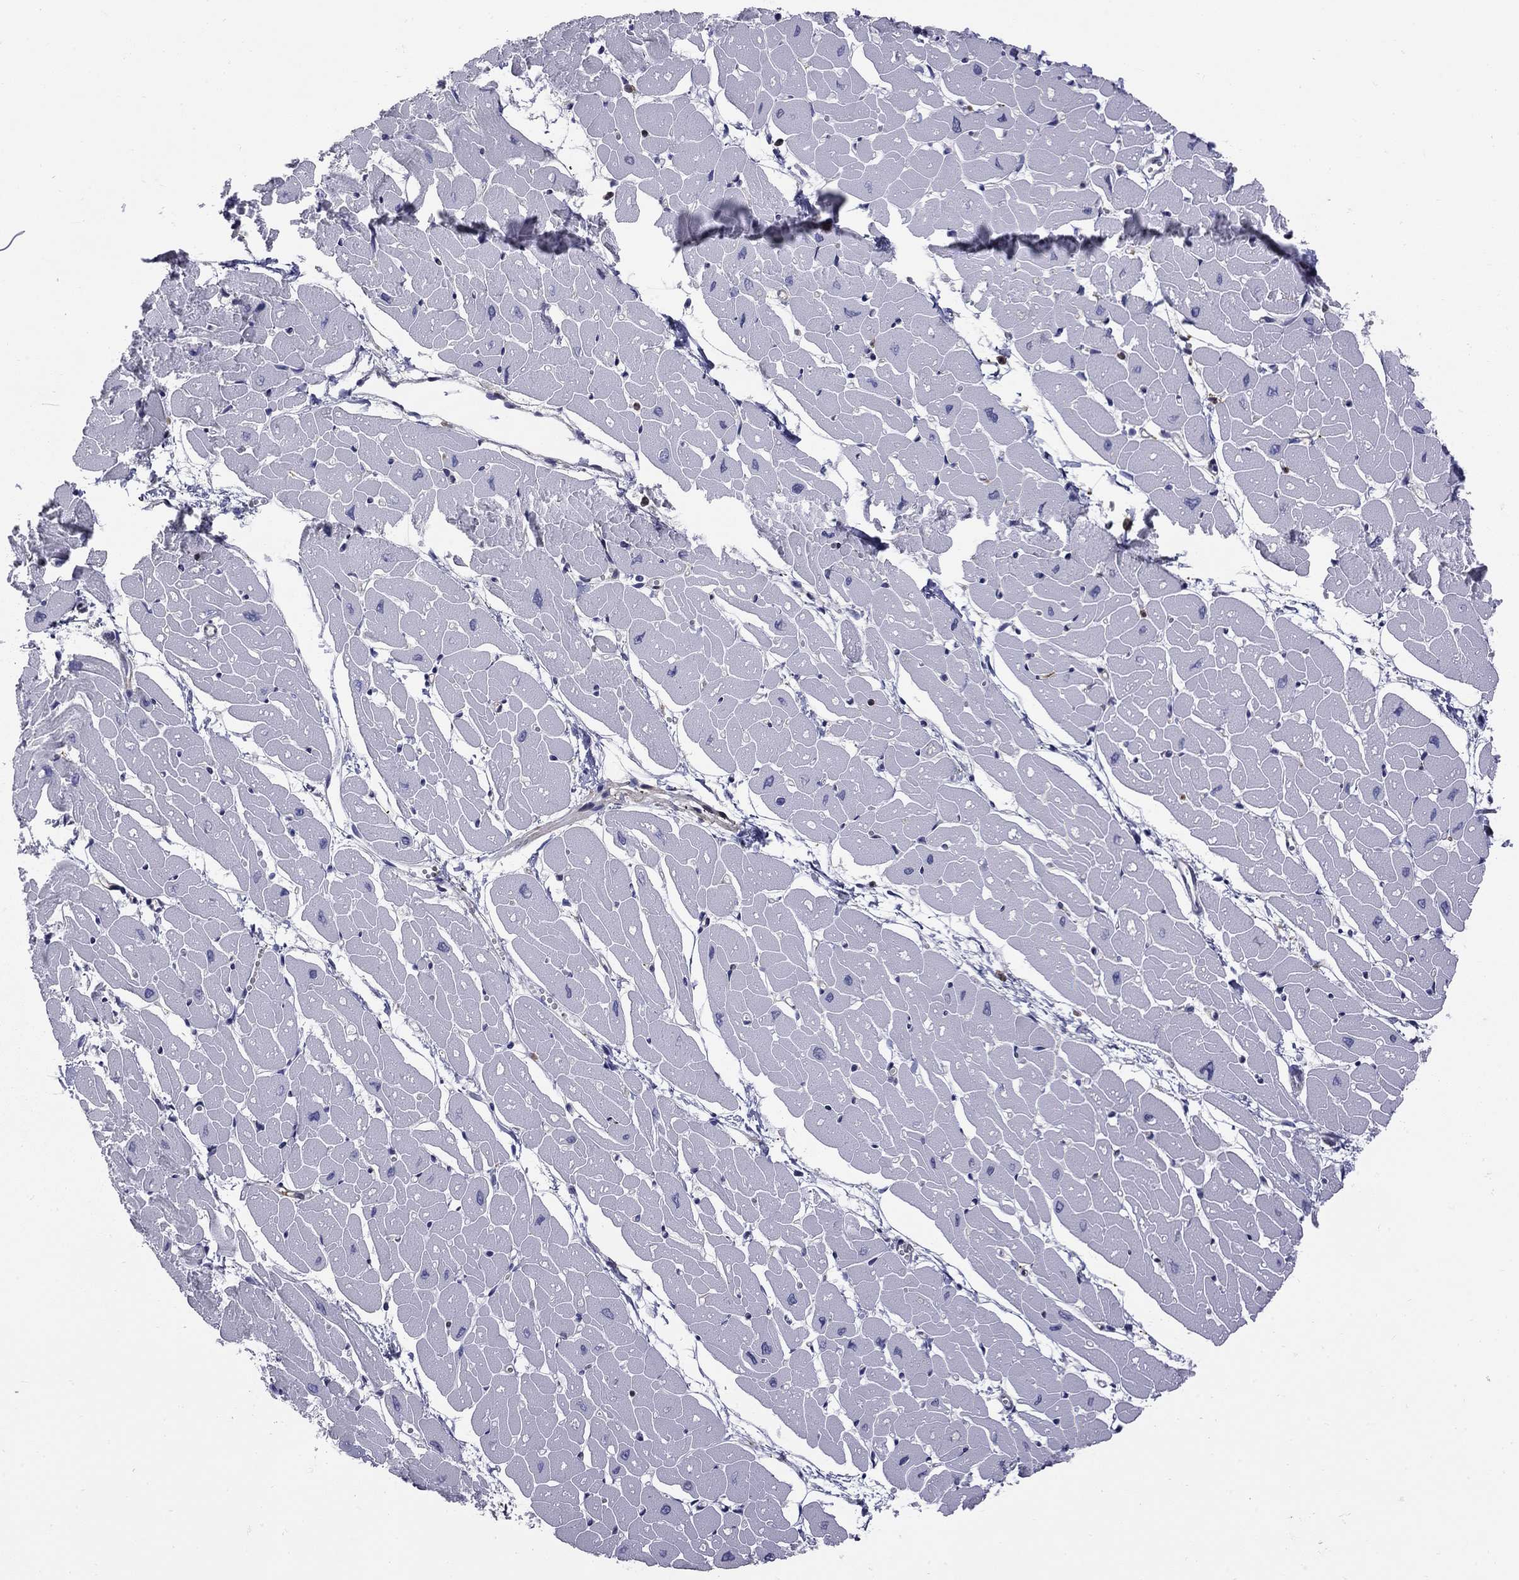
{"staining": {"intensity": "strong", "quantity": "25%-75%", "location": "nuclear"}, "tissue": "heart muscle", "cell_type": "Cardiomyocytes", "image_type": "normal", "snomed": [{"axis": "morphology", "description": "Normal tissue, NOS"}, {"axis": "topography", "description": "Heart"}], "caption": "The image shows immunohistochemical staining of benign heart muscle. There is strong nuclear staining is present in approximately 25%-75% of cardiomyocytes. The staining was performed using DAB (3,3'-diaminobenzidine), with brown indicating positive protein expression. Nuclei are stained blue with hematoxylin.", "gene": "PCGF3", "patient": {"sex": "male", "age": 57}}